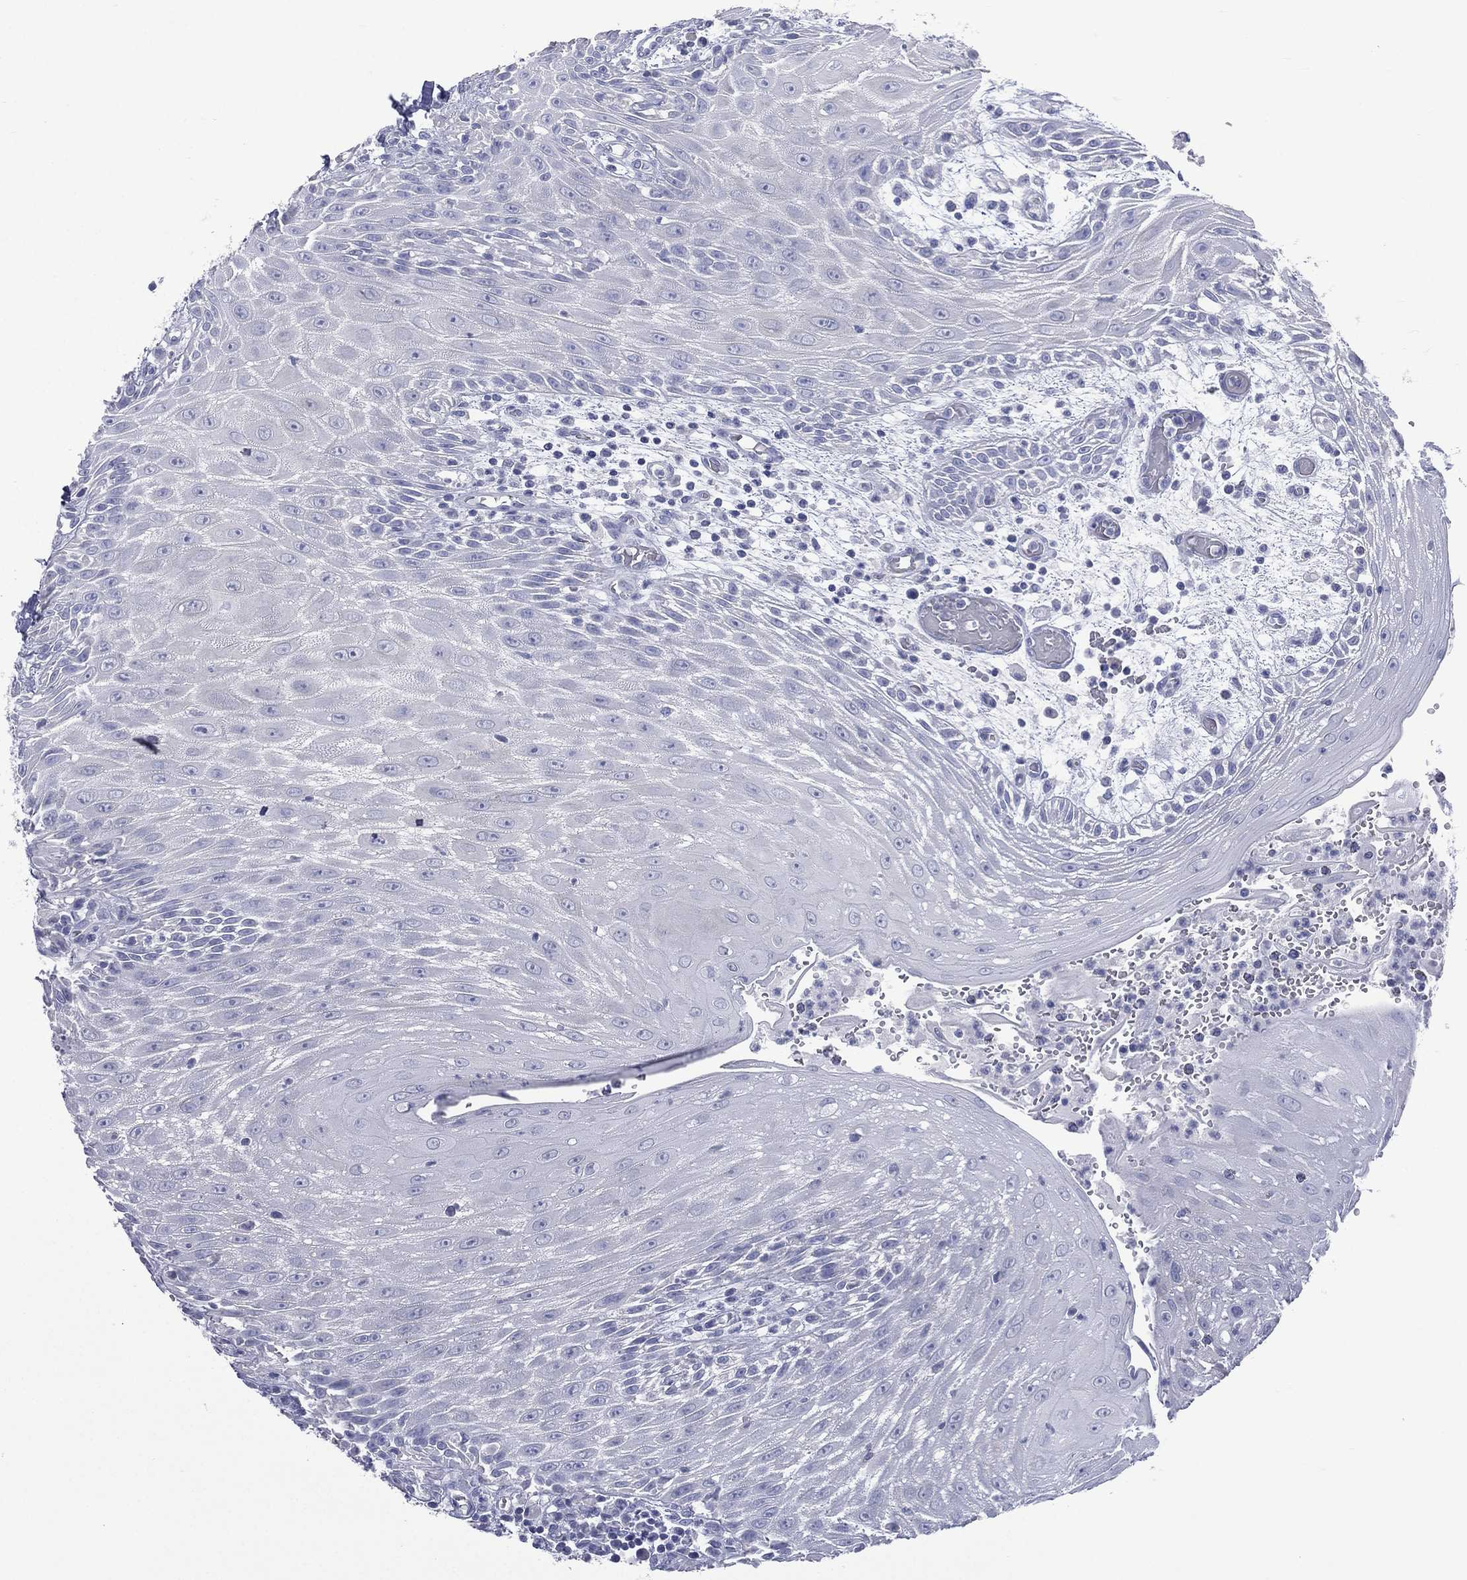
{"staining": {"intensity": "negative", "quantity": "none", "location": "none"}, "tissue": "head and neck cancer", "cell_type": "Tumor cells", "image_type": "cancer", "snomed": [{"axis": "morphology", "description": "Squamous cell carcinoma, NOS"}, {"axis": "topography", "description": "Oral tissue"}, {"axis": "topography", "description": "Head-Neck"}], "caption": "IHC of human head and neck cancer (squamous cell carcinoma) reveals no expression in tumor cells.", "gene": "CES2", "patient": {"sex": "male", "age": 58}}